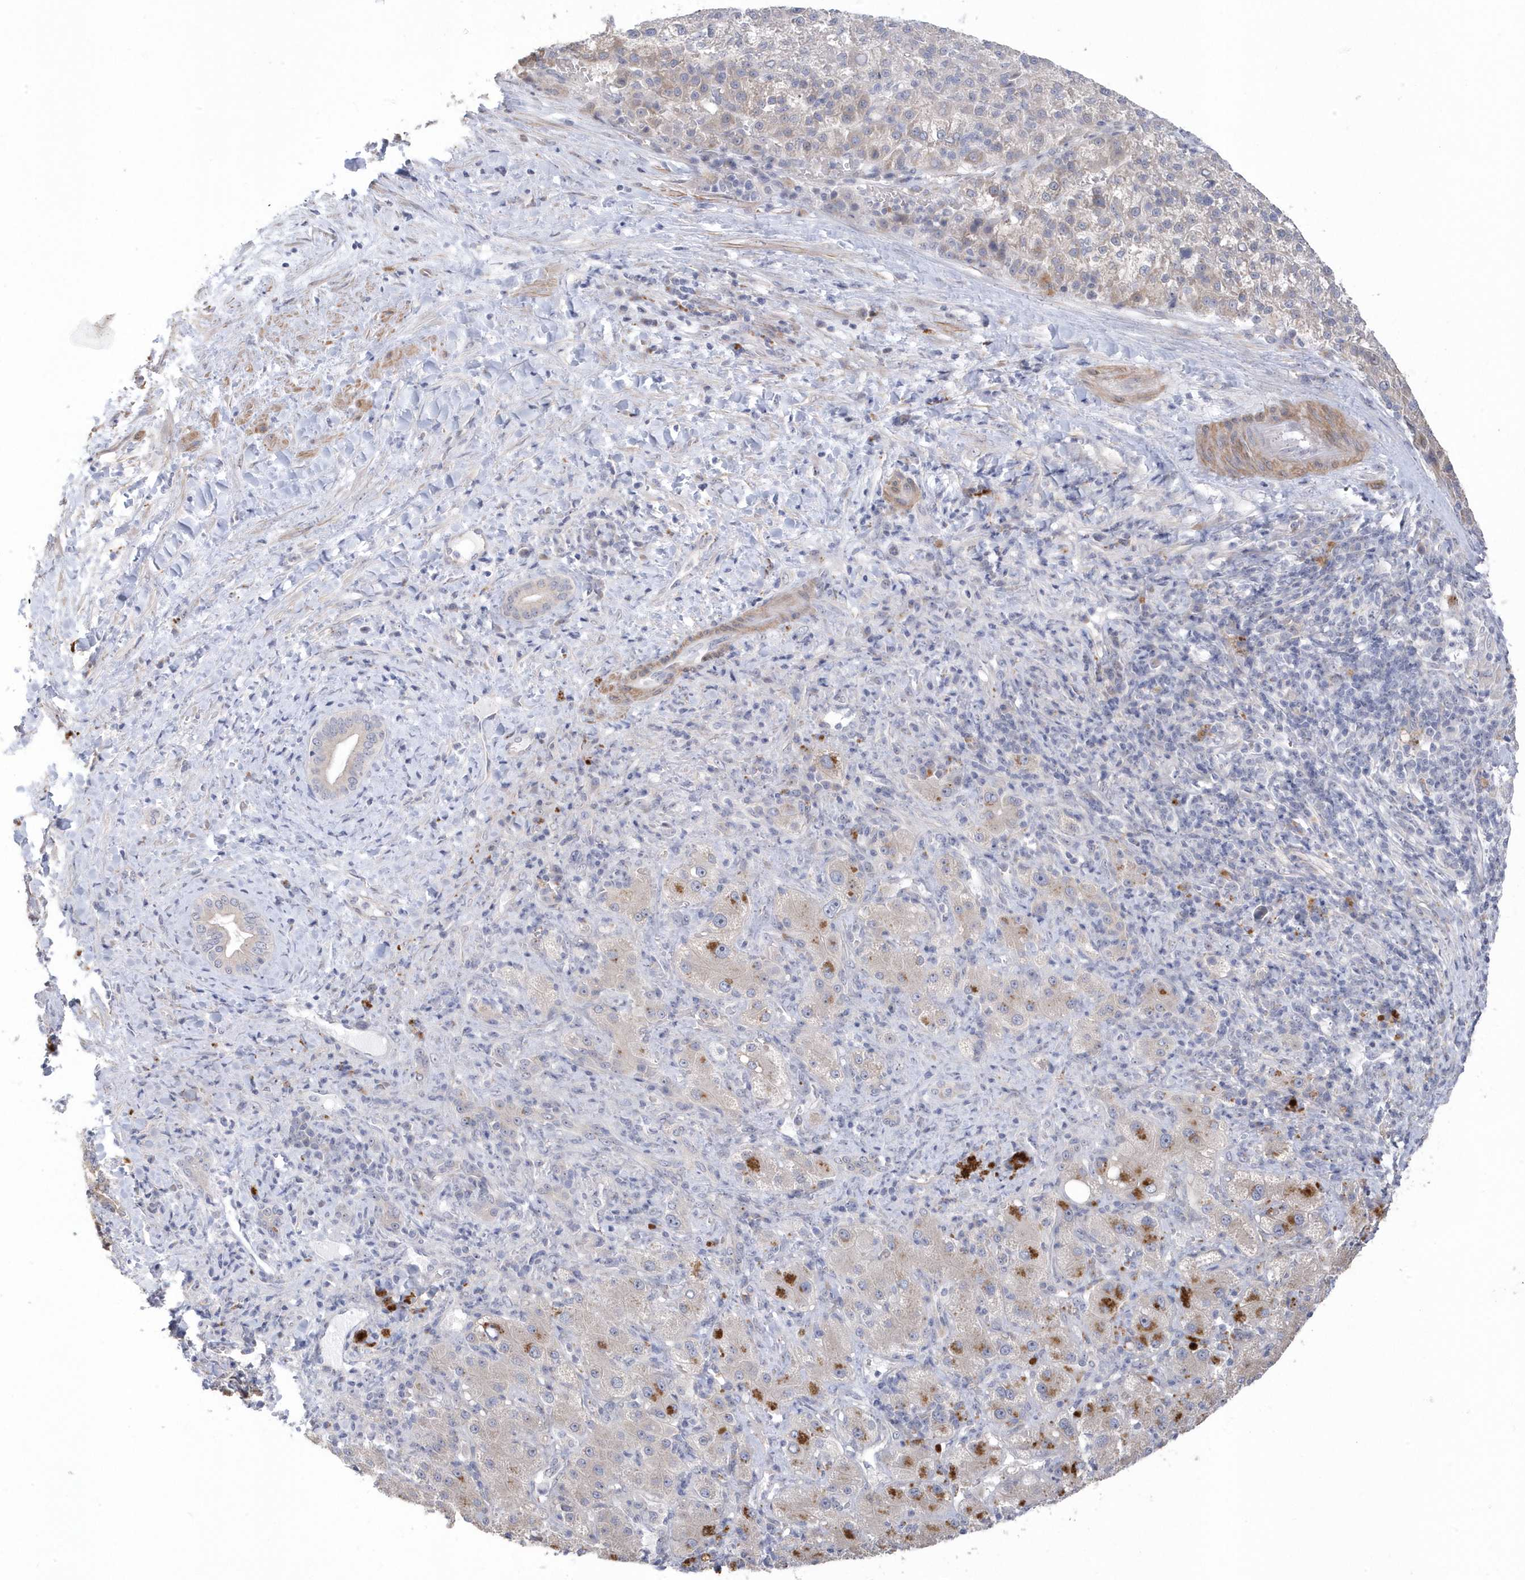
{"staining": {"intensity": "negative", "quantity": "none", "location": "none"}, "tissue": "liver cancer", "cell_type": "Tumor cells", "image_type": "cancer", "snomed": [{"axis": "morphology", "description": "Carcinoma, Hepatocellular, NOS"}, {"axis": "topography", "description": "Liver"}], "caption": "The micrograph exhibits no significant positivity in tumor cells of liver hepatocellular carcinoma. The staining is performed using DAB (3,3'-diaminobenzidine) brown chromogen with nuclei counter-stained in using hematoxylin.", "gene": "GTPBP6", "patient": {"sex": "female", "age": 58}}